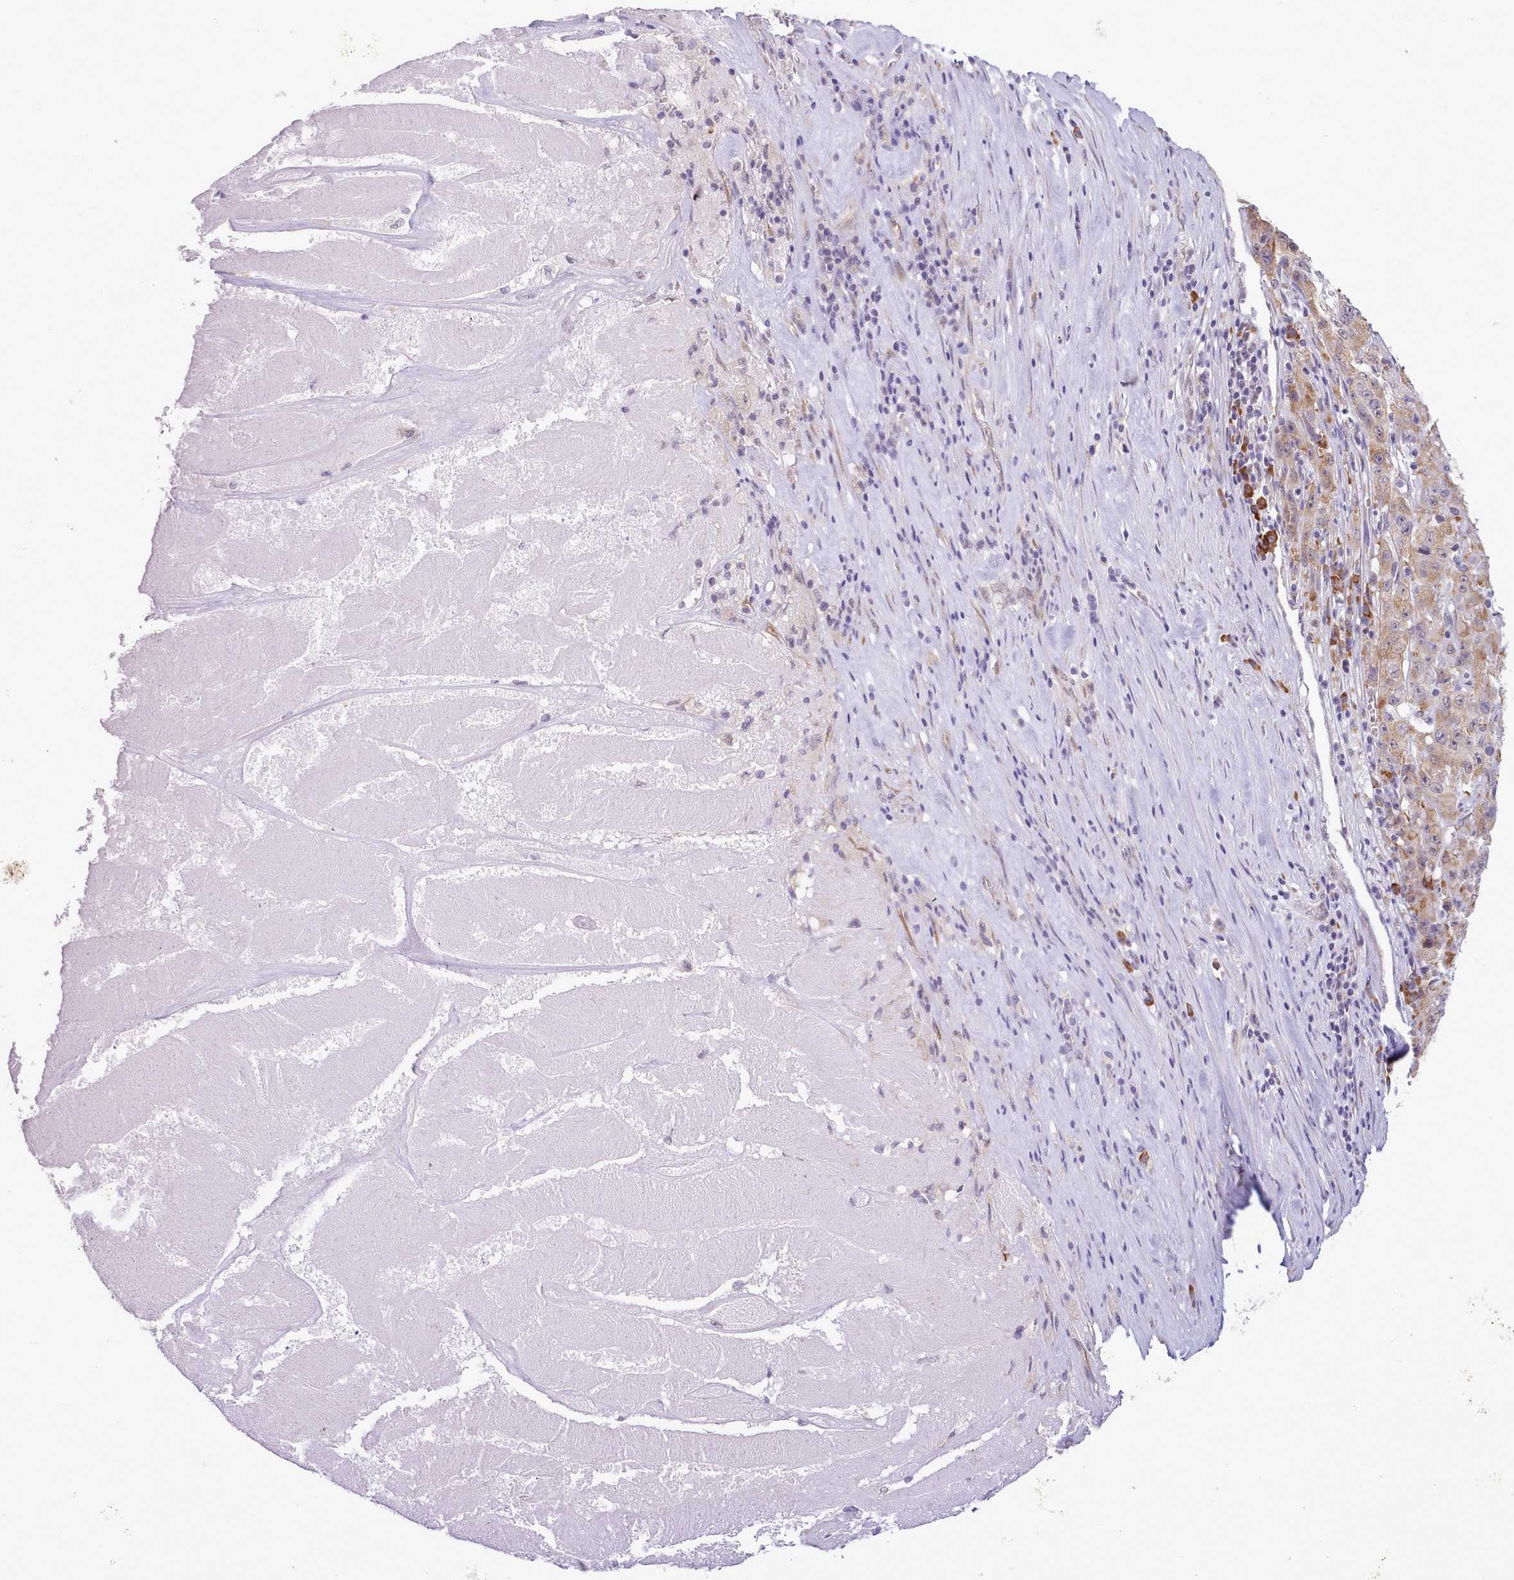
{"staining": {"intensity": "weak", "quantity": ">75%", "location": "cytoplasmic/membranous"}, "tissue": "pancreatic cancer", "cell_type": "Tumor cells", "image_type": "cancer", "snomed": [{"axis": "morphology", "description": "Adenocarcinoma, NOS"}, {"axis": "topography", "description": "Pancreas"}], "caption": "High-magnification brightfield microscopy of pancreatic cancer (adenocarcinoma) stained with DAB (brown) and counterstained with hematoxylin (blue). tumor cells exhibit weak cytoplasmic/membranous expression is seen in about>75% of cells.", "gene": "SEC61B", "patient": {"sex": "male", "age": 63}}